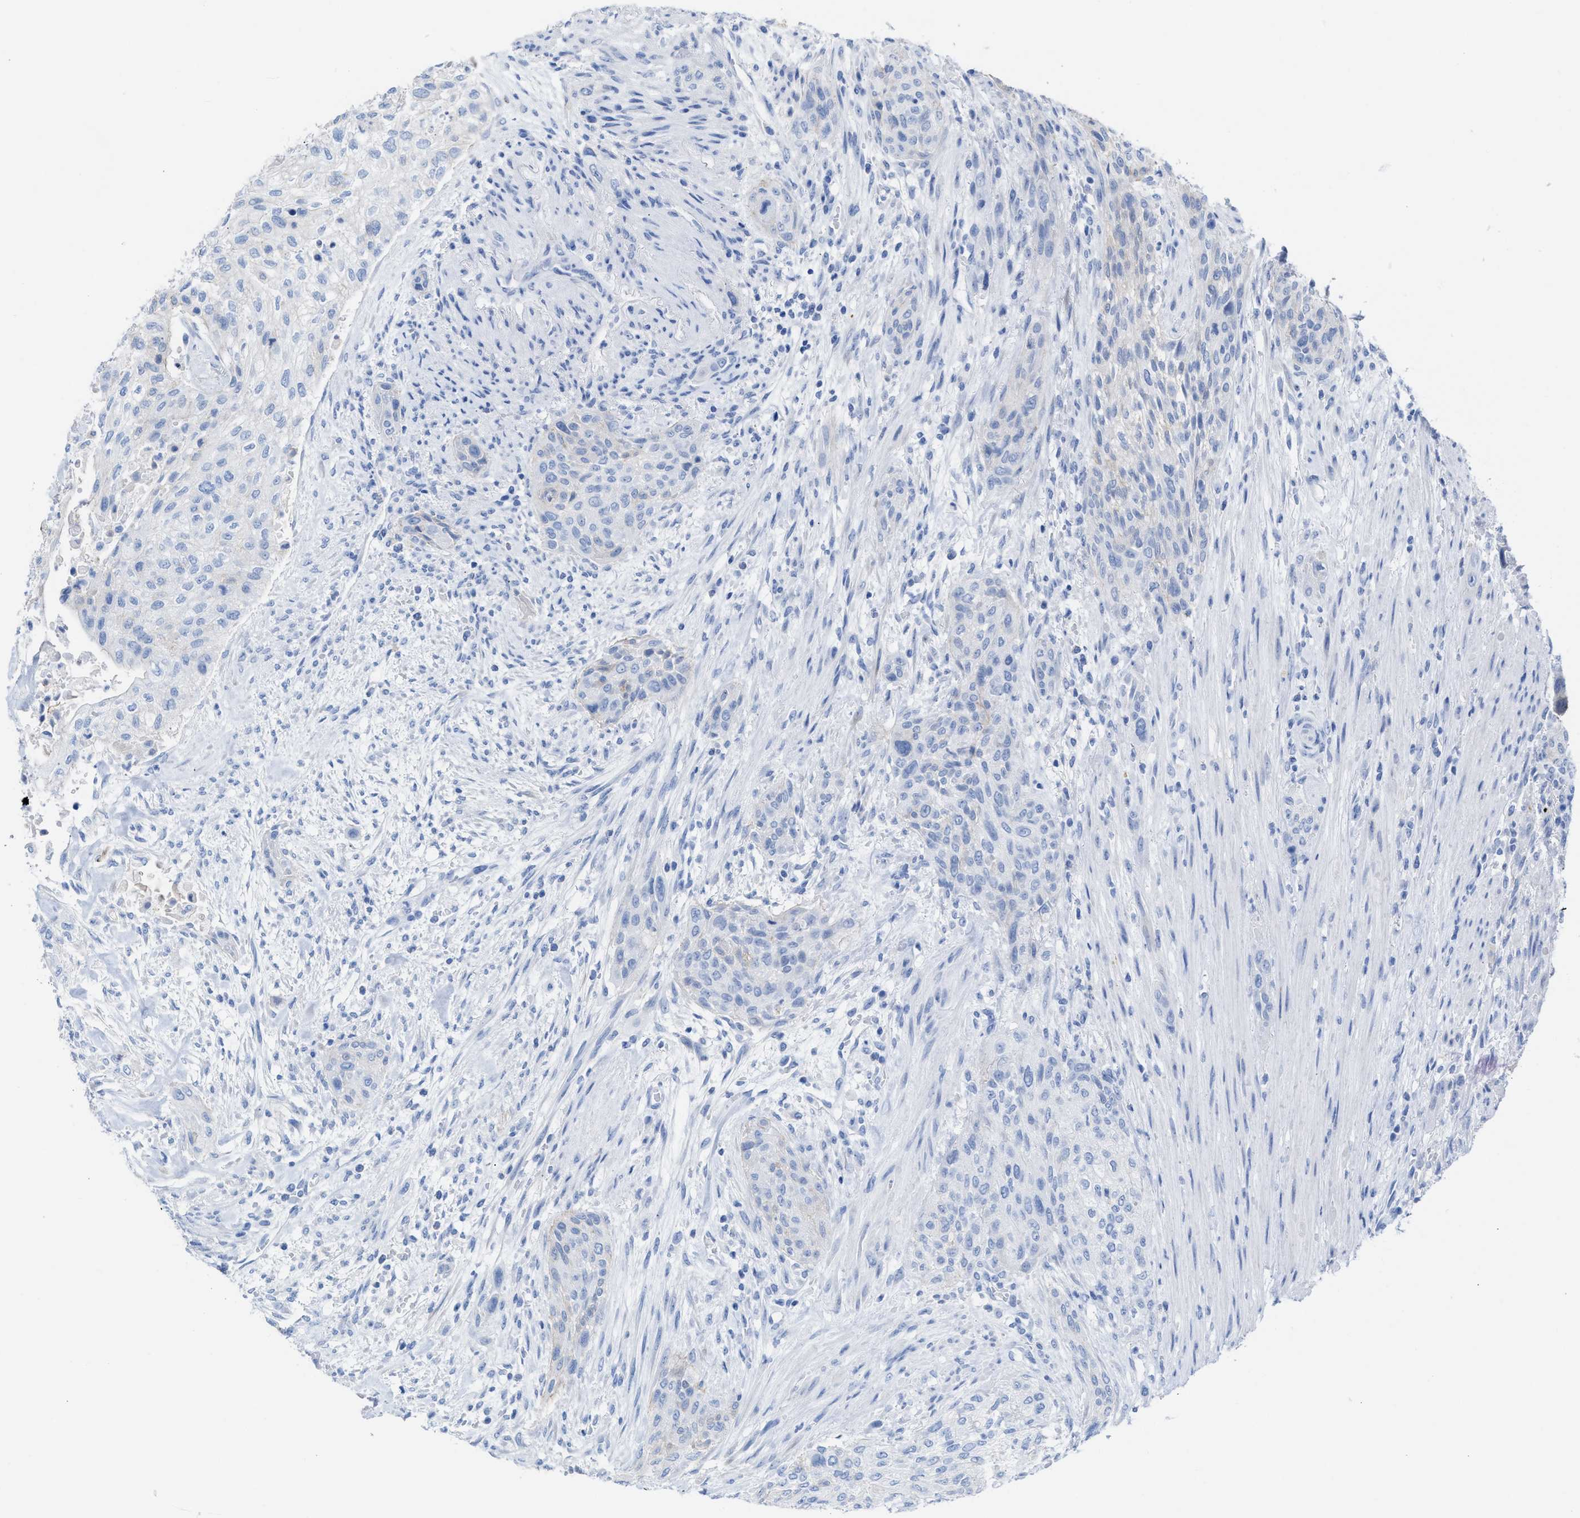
{"staining": {"intensity": "negative", "quantity": "none", "location": "none"}, "tissue": "urothelial cancer", "cell_type": "Tumor cells", "image_type": "cancer", "snomed": [{"axis": "morphology", "description": "Urothelial carcinoma, Low grade"}, {"axis": "morphology", "description": "Urothelial carcinoma, High grade"}, {"axis": "topography", "description": "Urinary bladder"}], "caption": "Micrograph shows no protein expression in tumor cells of urothelial cancer tissue. (Stains: DAB immunohistochemistry (IHC) with hematoxylin counter stain, Microscopy: brightfield microscopy at high magnification).", "gene": "CPA1", "patient": {"sex": "male", "age": 35}}